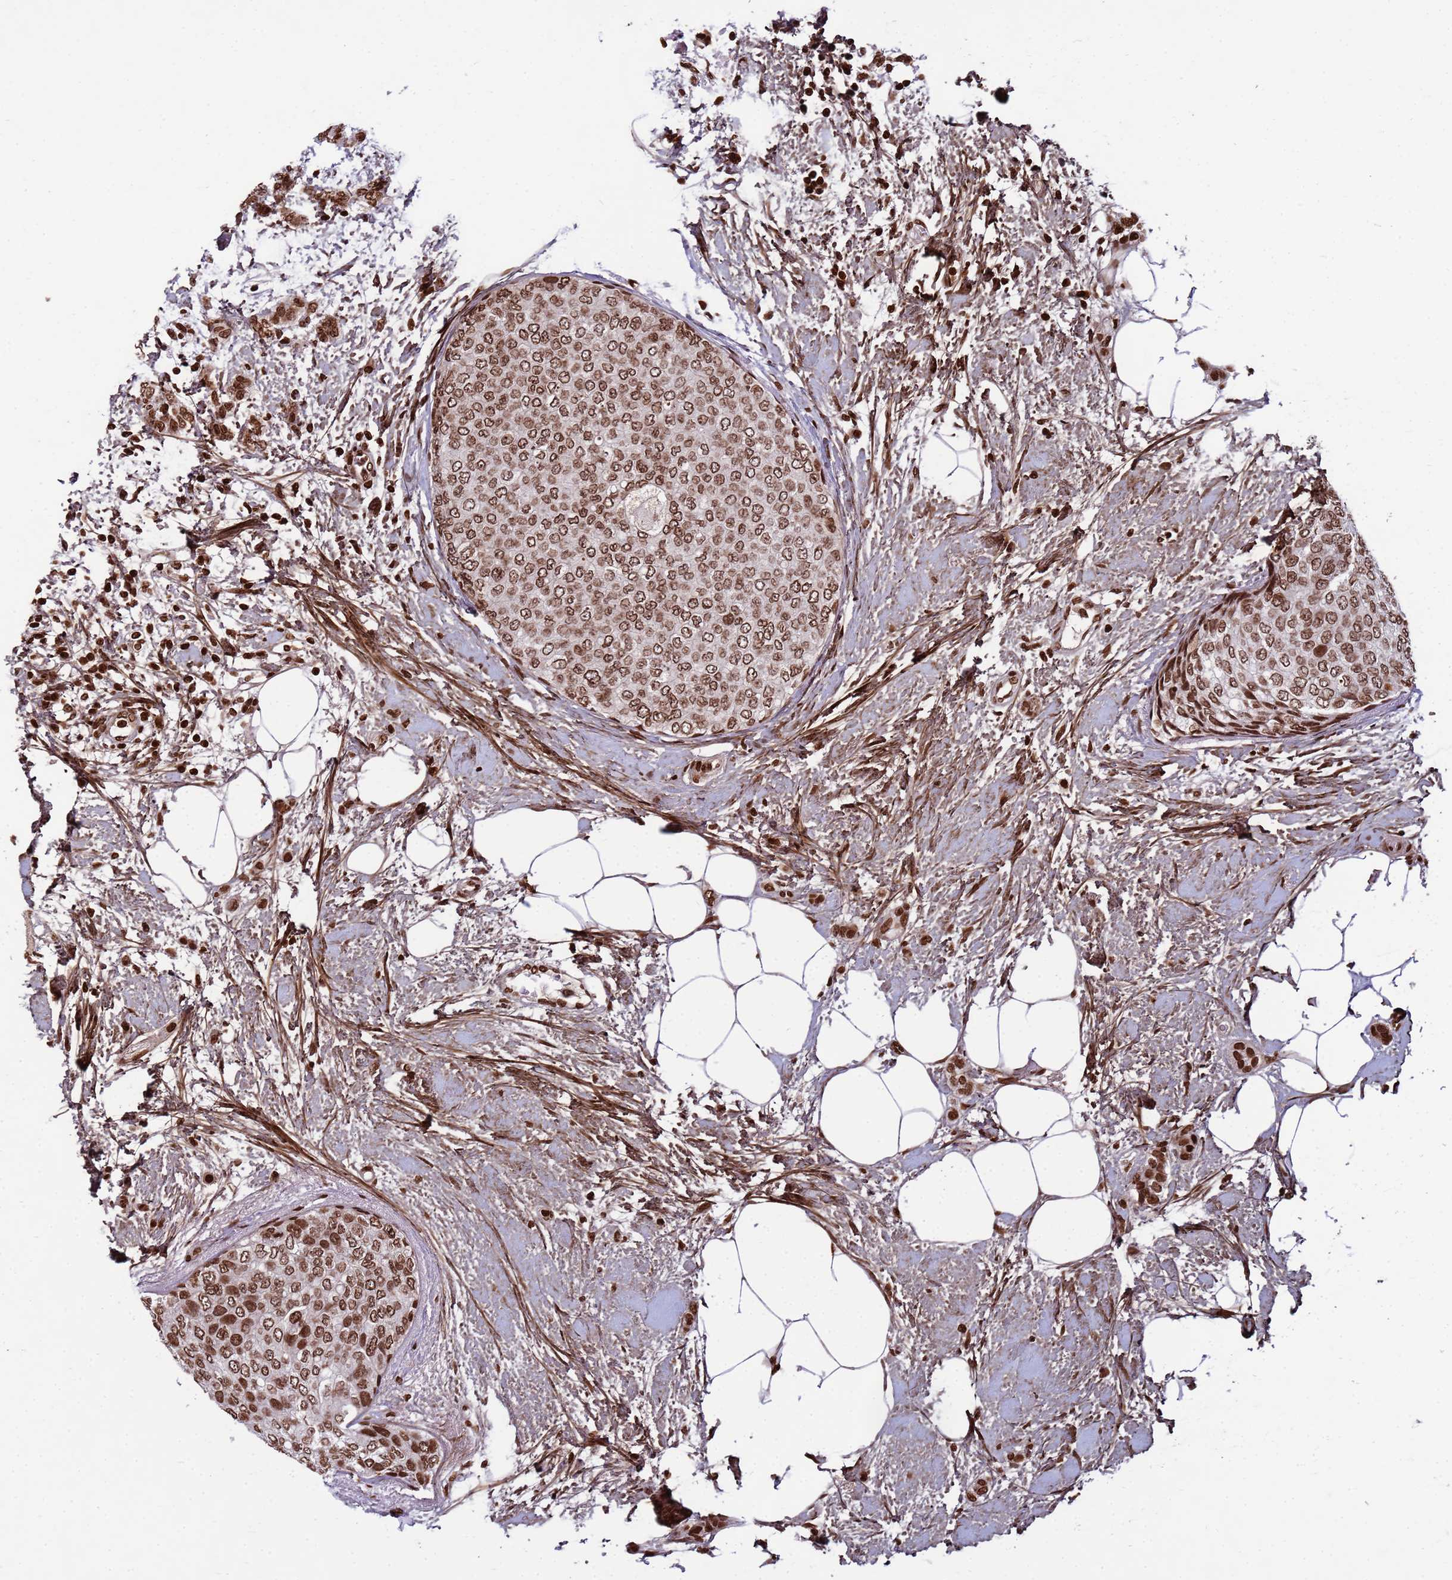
{"staining": {"intensity": "strong", "quantity": ">75%", "location": "nuclear"}, "tissue": "breast cancer", "cell_type": "Tumor cells", "image_type": "cancer", "snomed": [{"axis": "morphology", "description": "Duct carcinoma"}, {"axis": "topography", "description": "Breast"}], "caption": "Approximately >75% of tumor cells in human invasive ductal carcinoma (breast) reveal strong nuclear protein expression as visualized by brown immunohistochemical staining.", "gene": "H3-3B", "patient": {"sex": "female", "age": 72}}